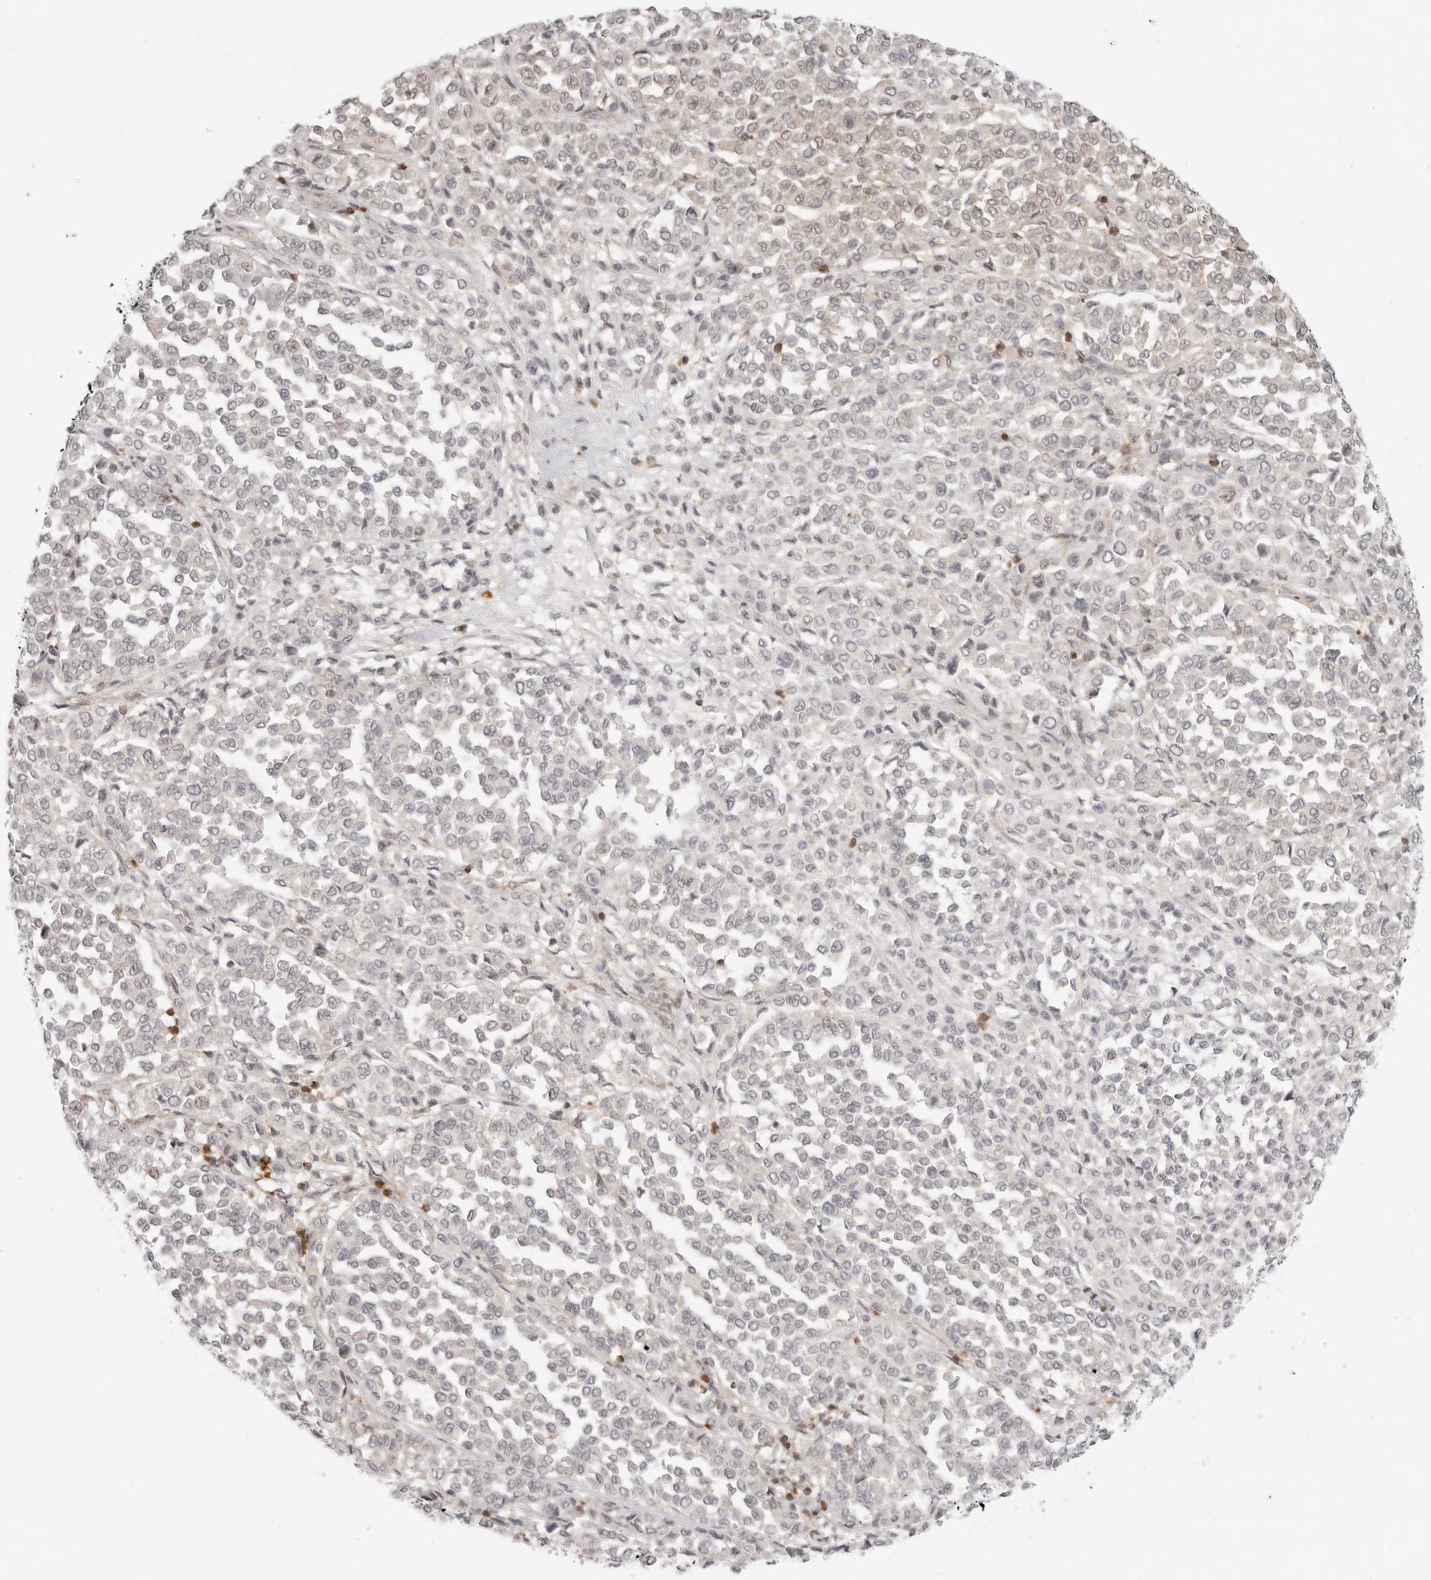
{"staining": {"intensity": "negative", "quantity": "none", "location": "none"}, "tissue": "melanoma", "cell_type": "Tumor cells", "image_type": "cancer", "snomed": [{"axis": "morphology", "description": "Malignant melanoma, Metastatic site"}, {"axis": "topography", "description": "Pancreas"}], "caption": "Immunohistochemistry (IHC) of human malignant melanoma (metastatic site) displays no expression in tumor cells.", "gene": "SH3KBP1", "patient": {"sex": "female", "age": 30}}